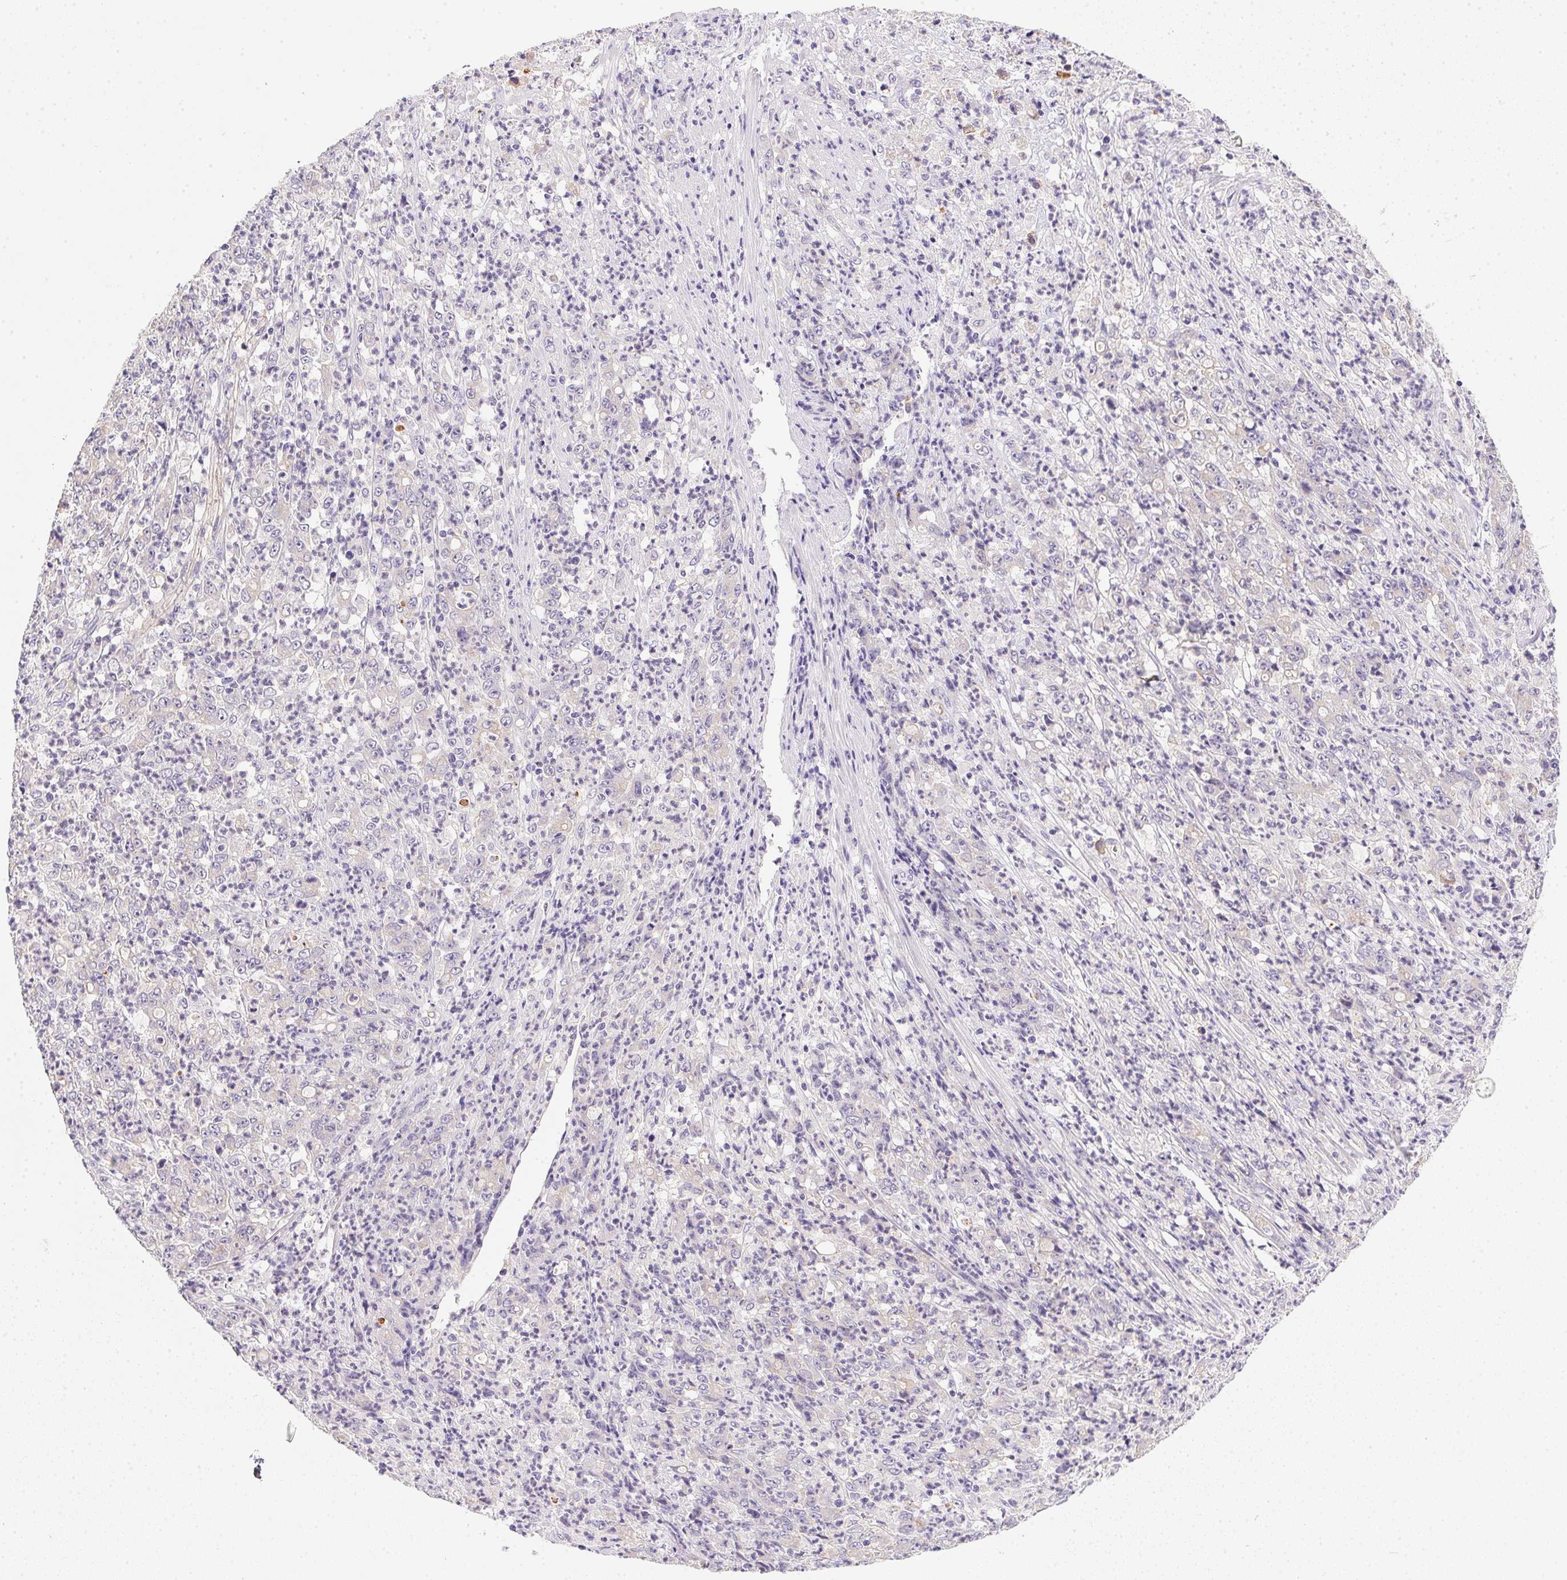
{"staining": {"intensity": "weak", "quantity": "<25%", "location": "cytoplasmic/membranous"}, "tissue": "stomach cancer", "cell_type": "Tumor cells", "image_type": "cancer", "snomed": [{"axis": "morphology", "description": "Adenocarcinoma, NOS"}, {"axis": "topography", "description": "Stomach, lower"}], "caption": "Tumor cells are negative for brown protein staining in stomach adenocarcinoma.", "gene": "SLC17A7", "patient": {"sex": "female", "age": 71}}